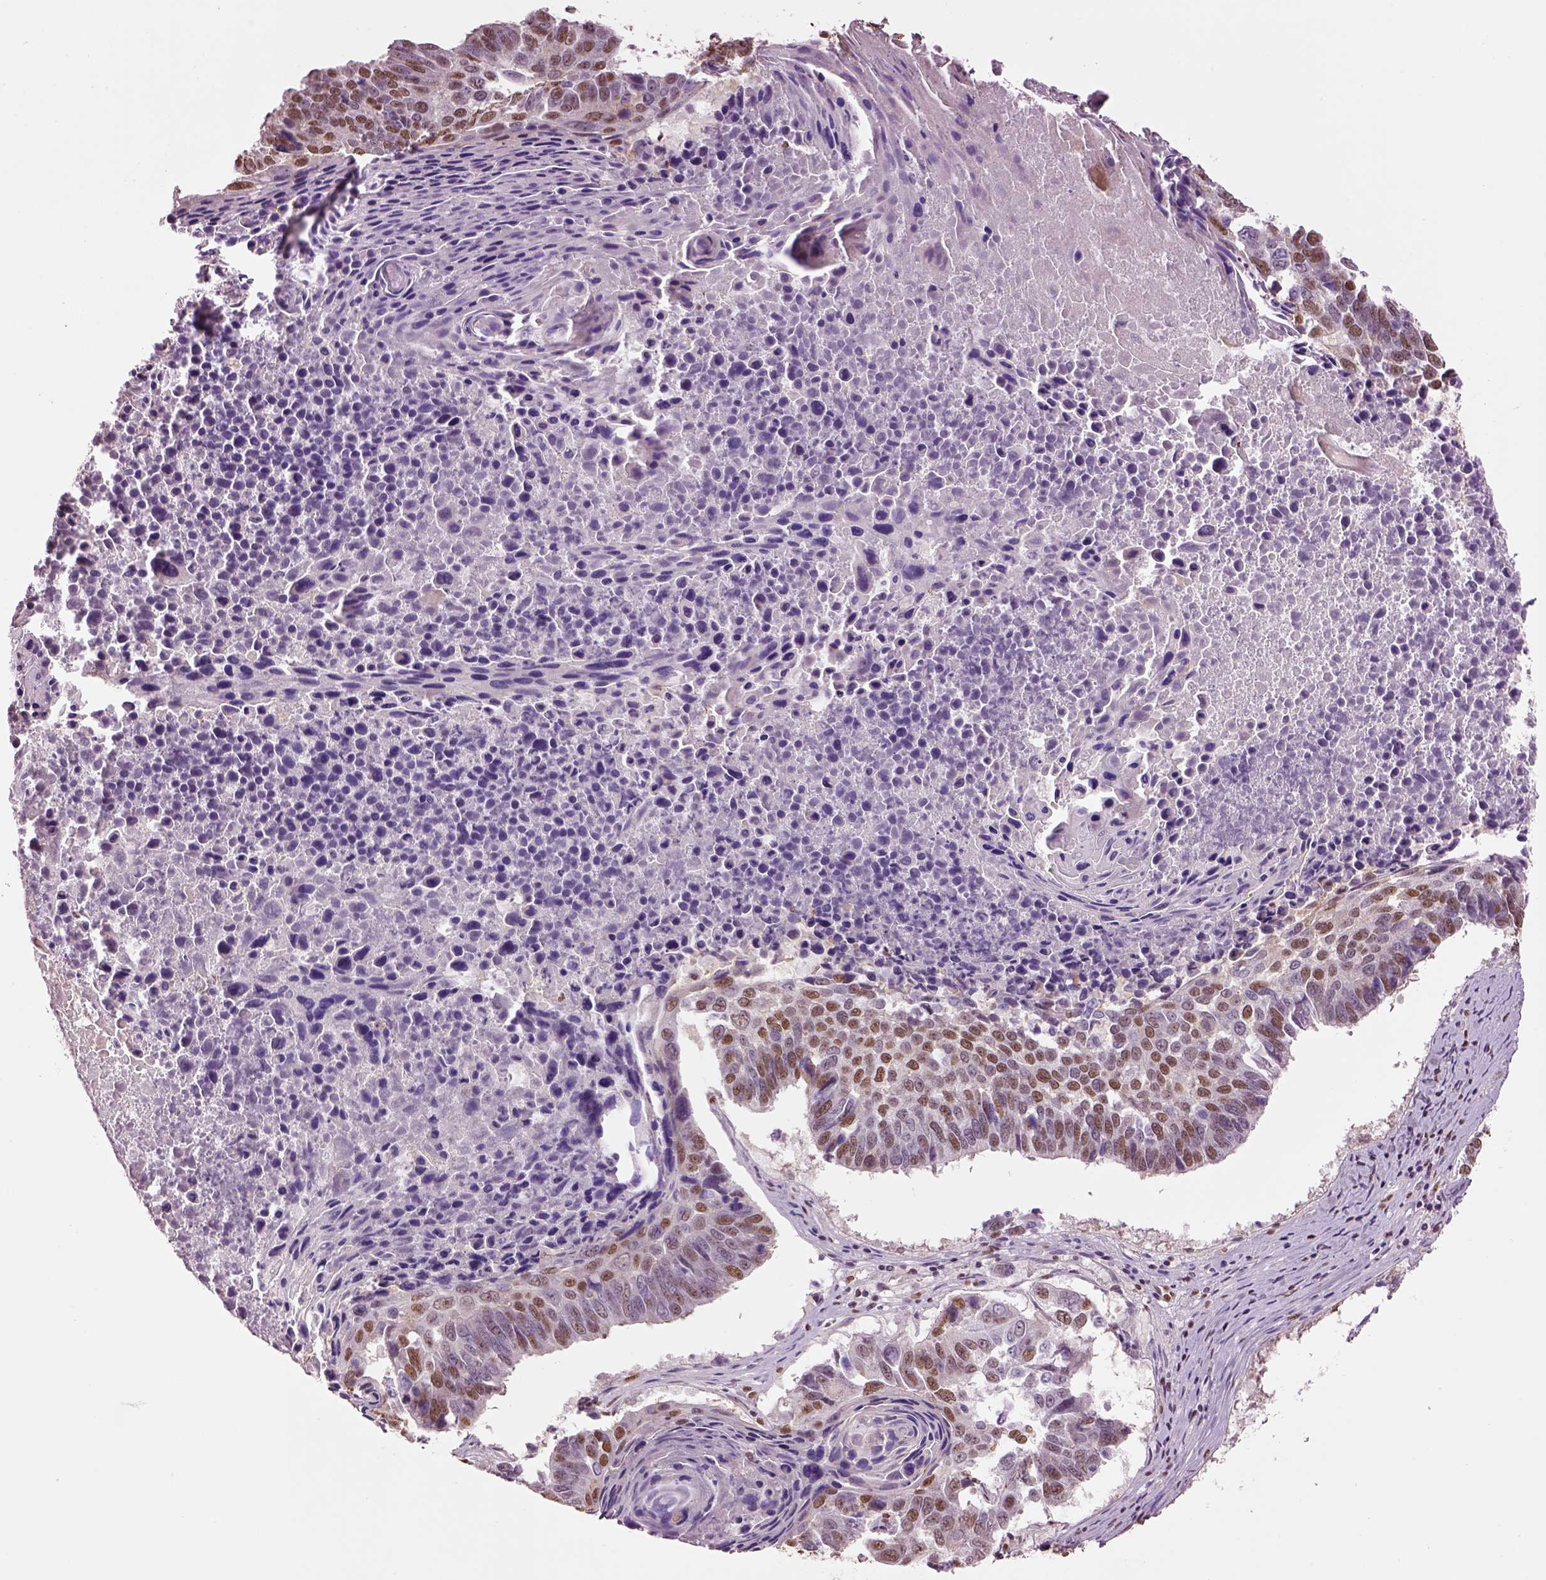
{"staining": {"intensity": "moderate", "quantity": "25%-75%", "location": "nuclear"}, "tissue": "lung cancer", "cell_type": "Tumor cells", "image_type": "cancer", "snomed": [{"axis": "morphology", "description": "Squamous cell carcinoma, NOS"}, {"axis": "topography", "description": "Lung"}], "caption": "Immunohistochemistry (IHC) (DAB) staining of human lung squamous cell carcinoma reveals moderate nuclear protein staining in about 25%-75% of tumor cells.", "gene": "DDX3X", "patient": {"sex": "male", "age": 73}}